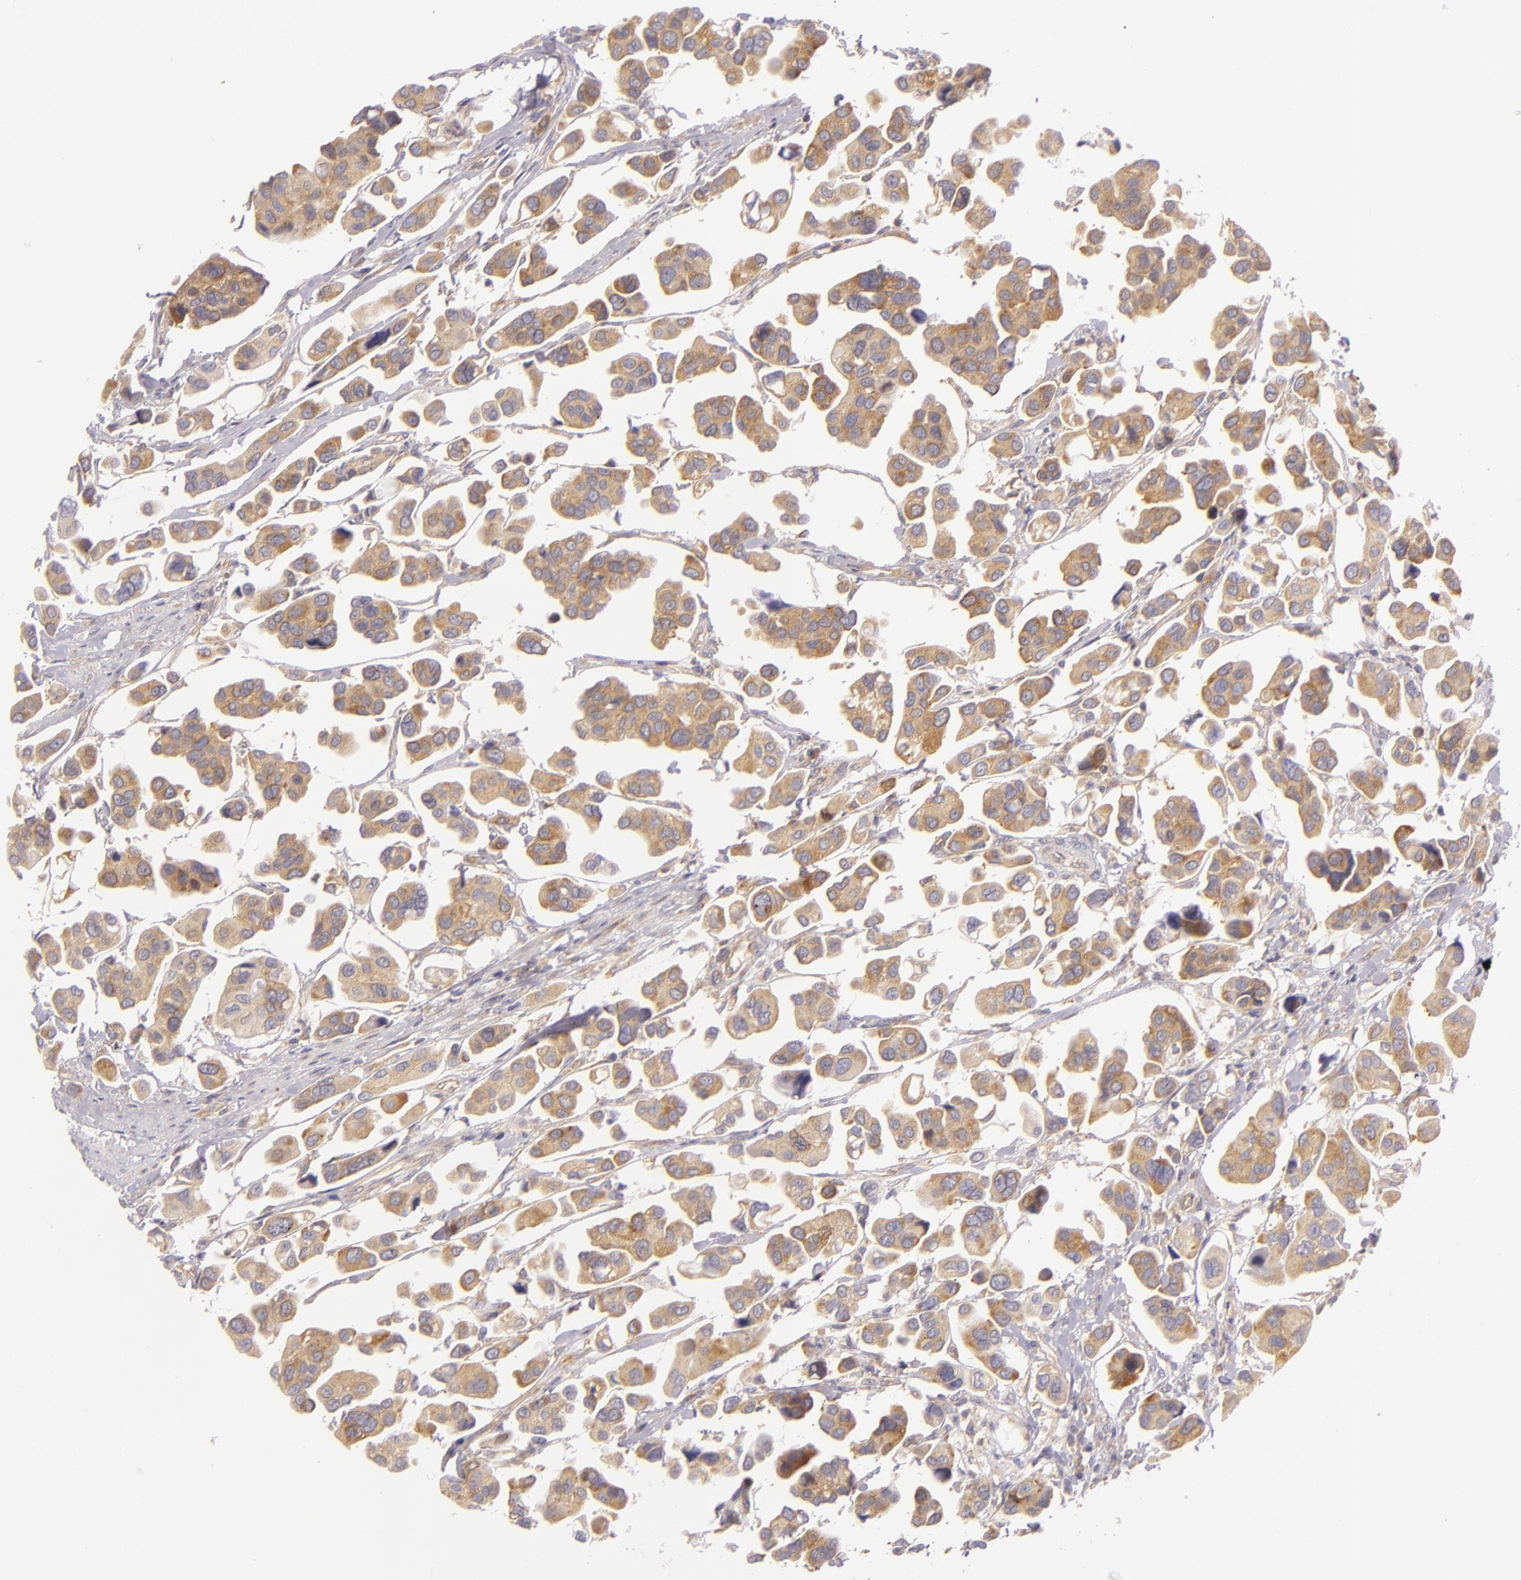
{"staining": {"intensity": "moderate", "quantity": ">75%", "location": "cytoplasmic/membranous"}, "tissue": "urothelial cancer", "cell_type": "Tumor cells", "image_type": "cancer", "snomed": [{"axis": "morphology", "description": "Adenocarcinoma, NOS"}, {"axis": "topography", "description": "Urinary bladder"}], "caption": "Adenocarcinoma stained with a brown dye demonstrates moderate cytoplasmic/membranous positive positivity in about >75% of tumor cells.", "gene": "UPF3B", "patient": {"sex": "male", "age": 61}}